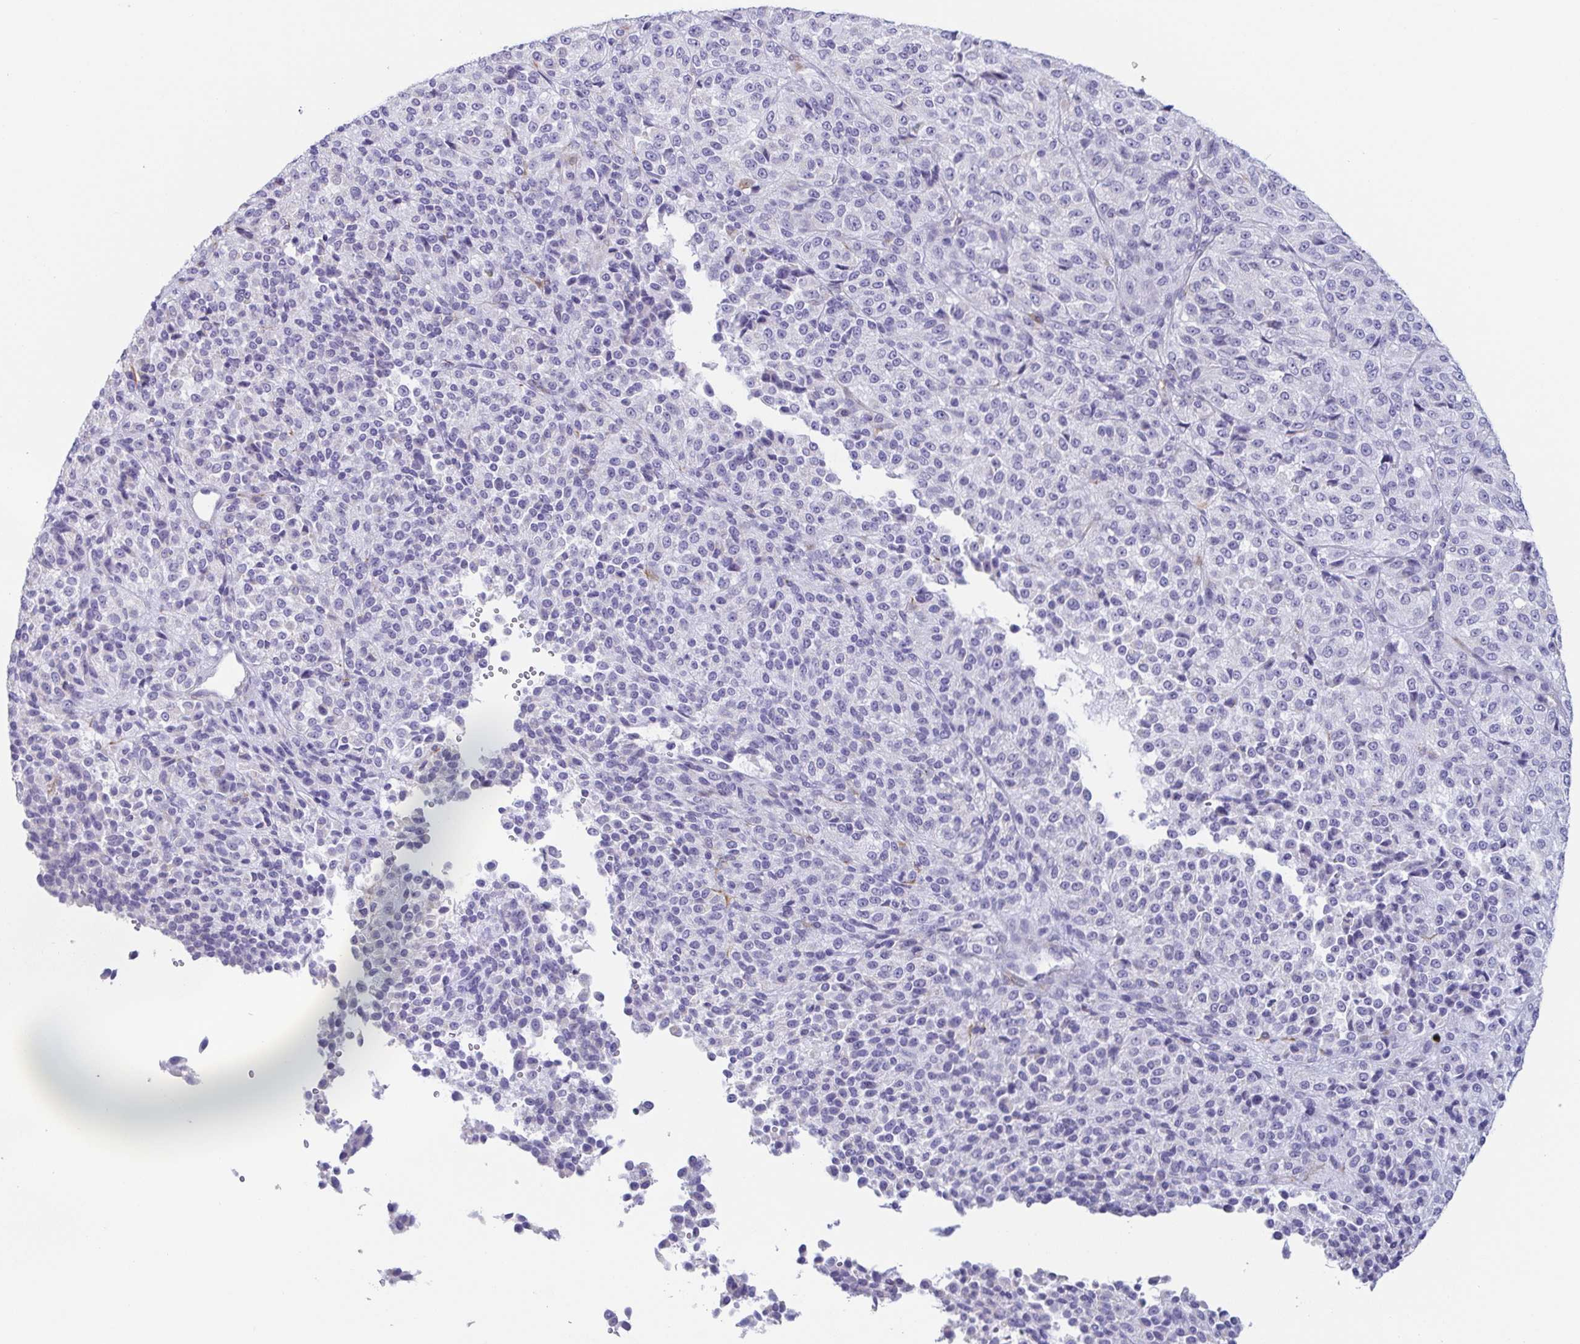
{"staining": {"intensity": "negative", "quantity": "none", "location": "none"}, "tissue": "melanoma", "cell_type": "Tumor cells", "image_type": "cancer", "snomed": [{"axis": "morphology", "description": "Malignant melanoma, Metastatic site"}, {"axis": "topography", "description": "Brain"}], "caption": "High power microscopy histopathology image of an IHC image of malignant melanoma (metastatic site), revealing no significant staining in tumor cells.", "gene": "PRR27", "patient": {"sex": "female", "age": 56}}